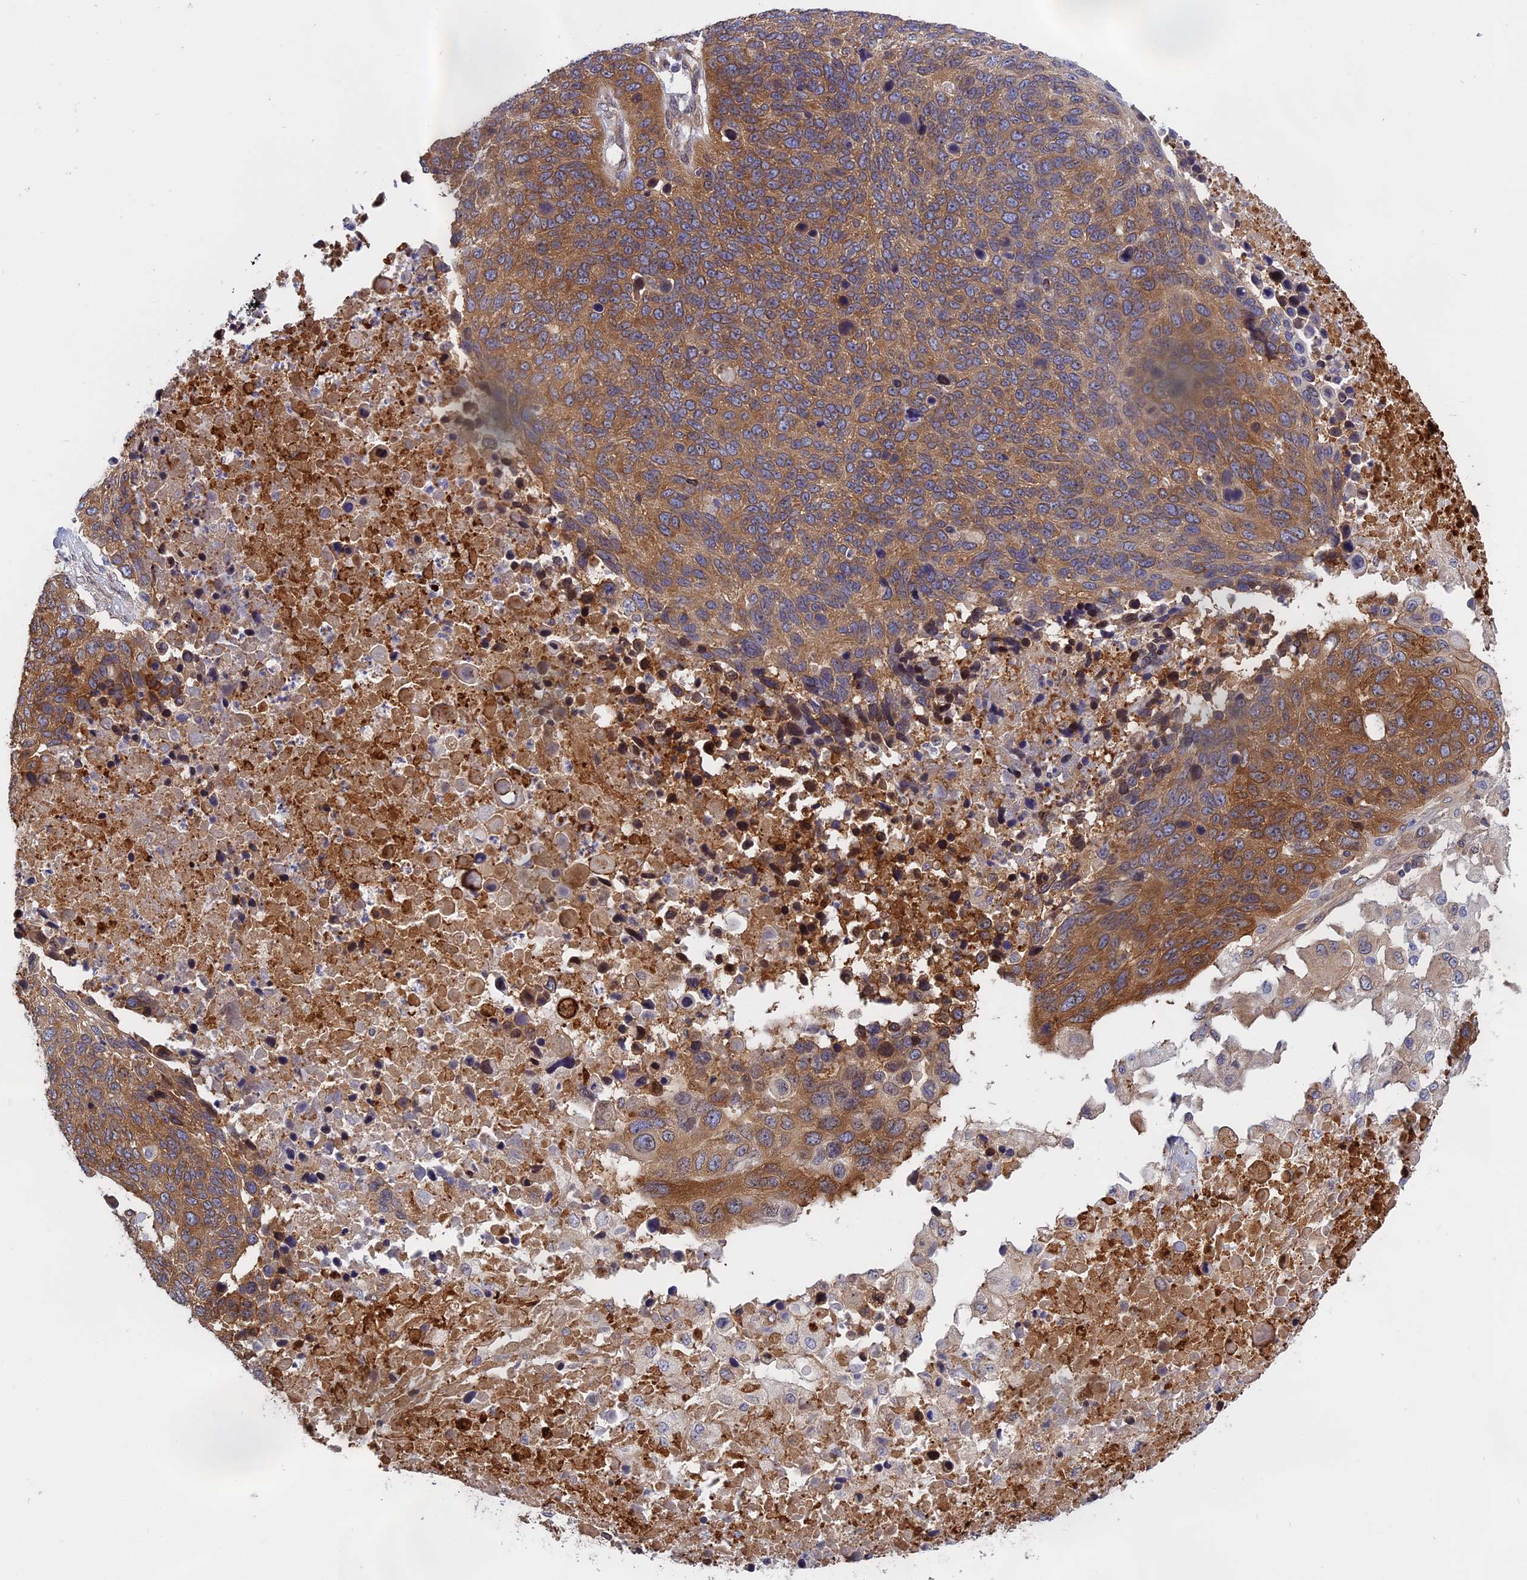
{"staining": {"intensity": "moderate", "quantity": ">75%", "location": "cytoplasmic/membranous"}, "tissue": "lung cancer", "cell_type": "Tumor cells", "image_type": "cancer", "snomed": [{"axis": "morphology", "description": "Normal tissue, NOS"}, {"axis": "morphology", "description": "Squamous cell carcinoma, NOS"}, {"axis": "topography", "description": "Lymph node"}, {"axis": "topography", "description": "Lung"}], "caption": "High-power microscopy captured an IHC micrograph of lung squamous cell carcinoma, revealing moderate cytoplasmic/membranous staining in about >75% of tumor cells.", "gene": "NAA10", "patient": {"sex": "male", "age": 66}}